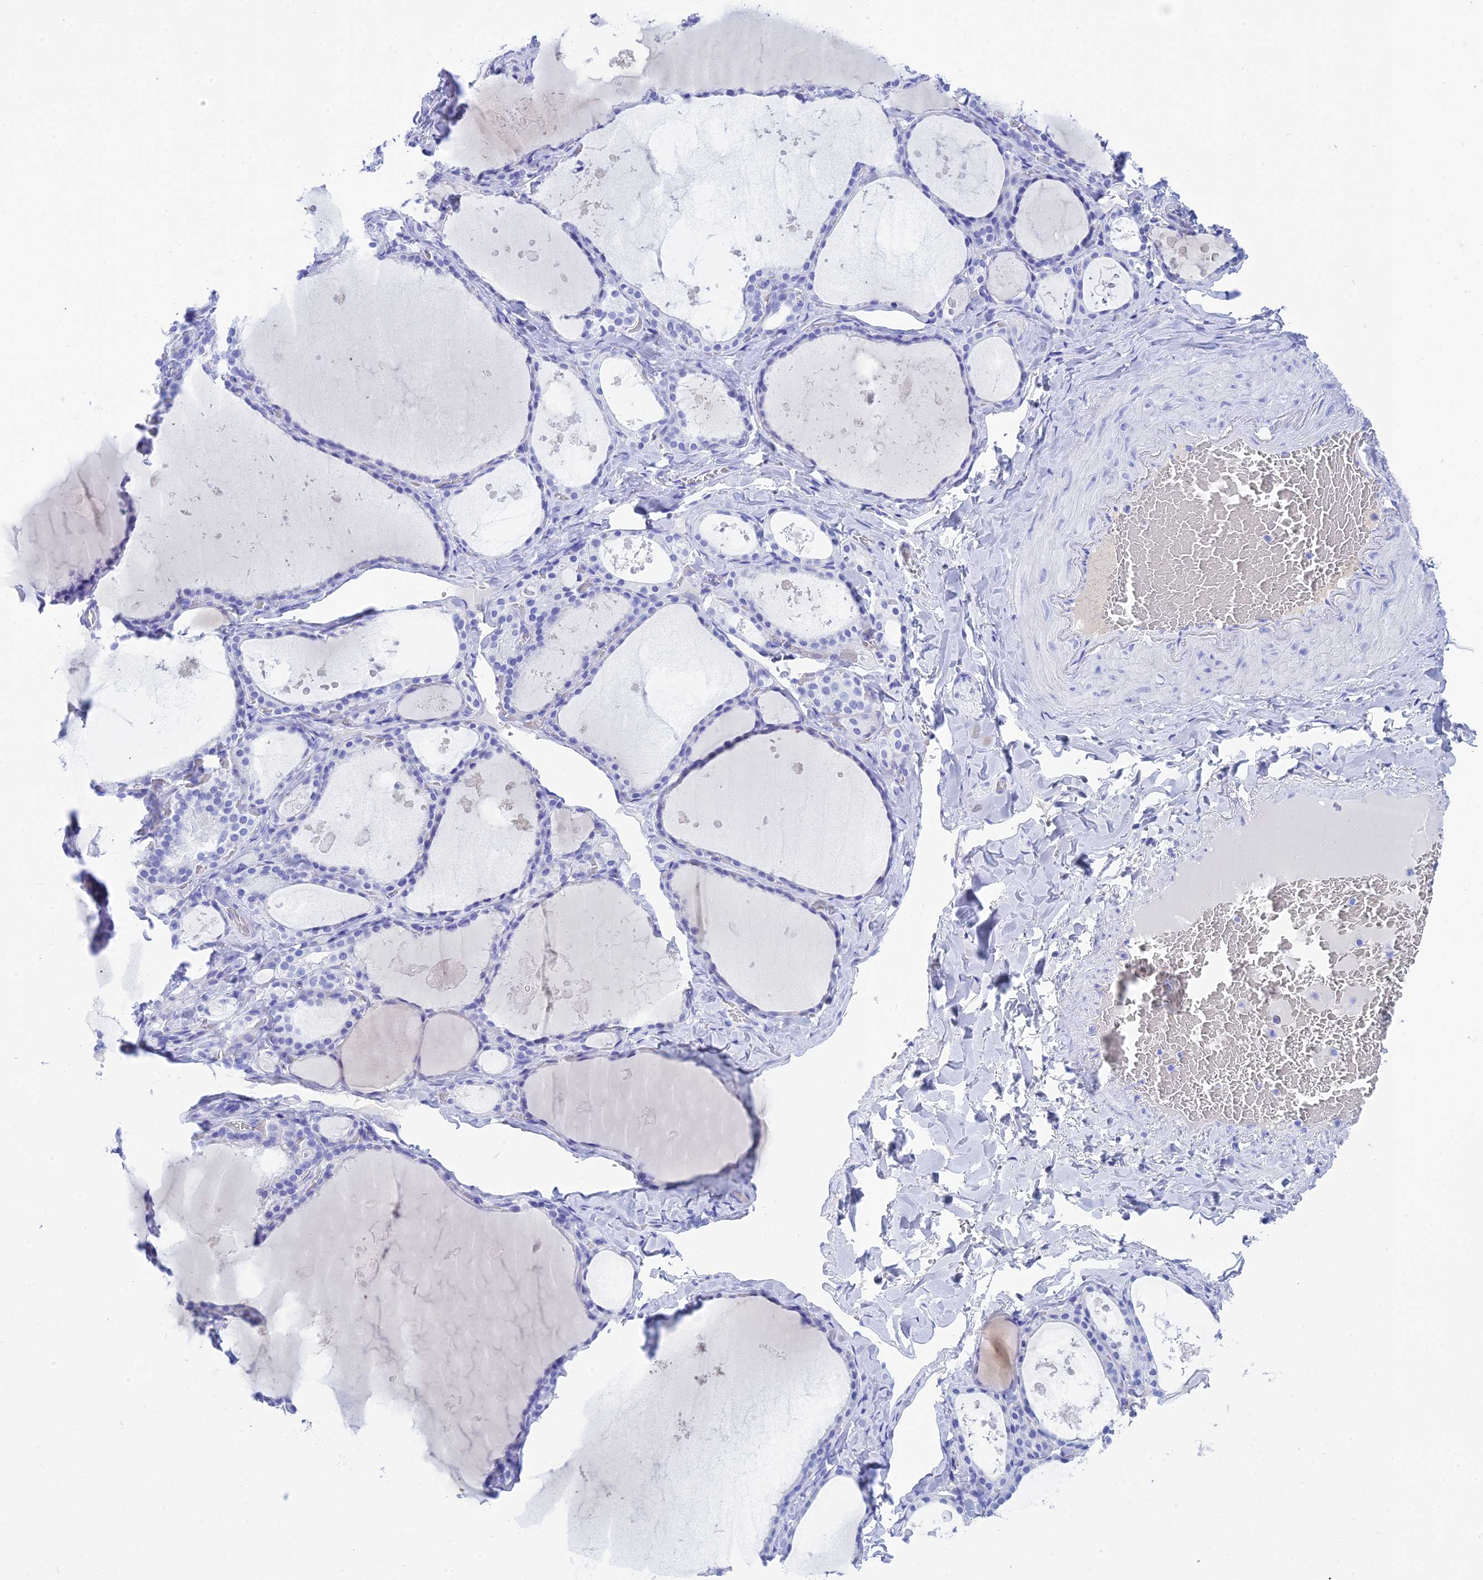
{"staining": {"intensity": "negative", "quantity": "none", "location": "none"}, "tissue": "thyroid gland", "cell_type": "Glandular cells", "image_type": "normal", "snomed": [{"axis": "morphology", "description": "Normal tissue, NOS"}, {"axis": "topography", "description": "Thyroid gland"}], "caption": "Immunohistochemistry of normal human thyroid gland reveals no expression in glandular cells.", "gene": "REG1A", "patient": {"sex": "male", "age": 56}}